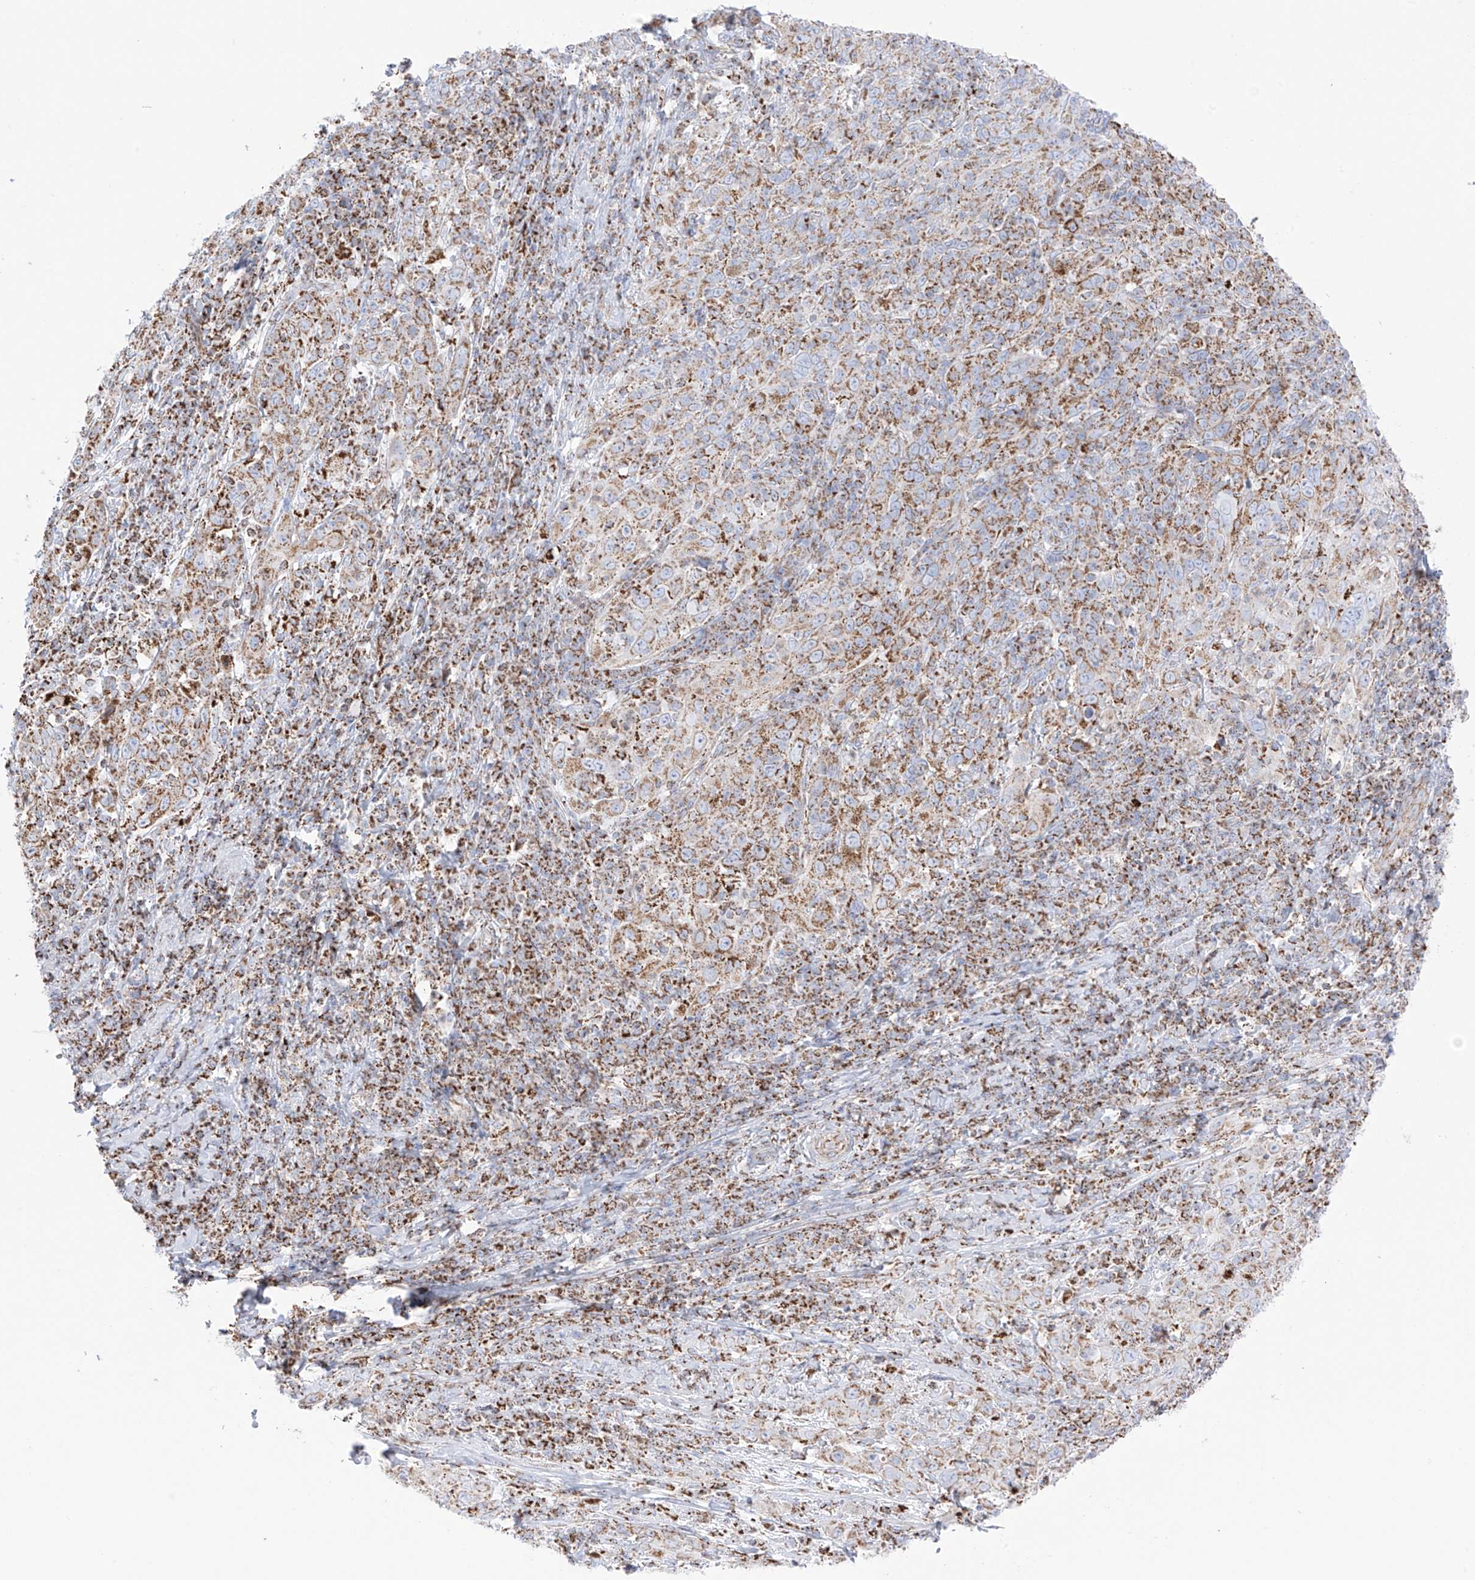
{"staining": {"intensity": "moderate", "quantity": ">75%", "location": "cytoplasmic/membranous"}, "tissue": "cervical cancer", "cell_type": "Tumor cells", "image_type": "cancer", "snomed": [{"axis": "morphology", "description": "Squamous cell carcinoma, NOS"}, {"axis": "topography", "description": "Cervix"}], "caption": "Protein expression by immunohistochemistry exhibits moderate cytoplasmic/membranous staining in approximately >75% of tumor cells in cervical cancer (squamous cell carcinoma).", "gene": "XKR3", "patient": {"sex": "female", "age": 46}}